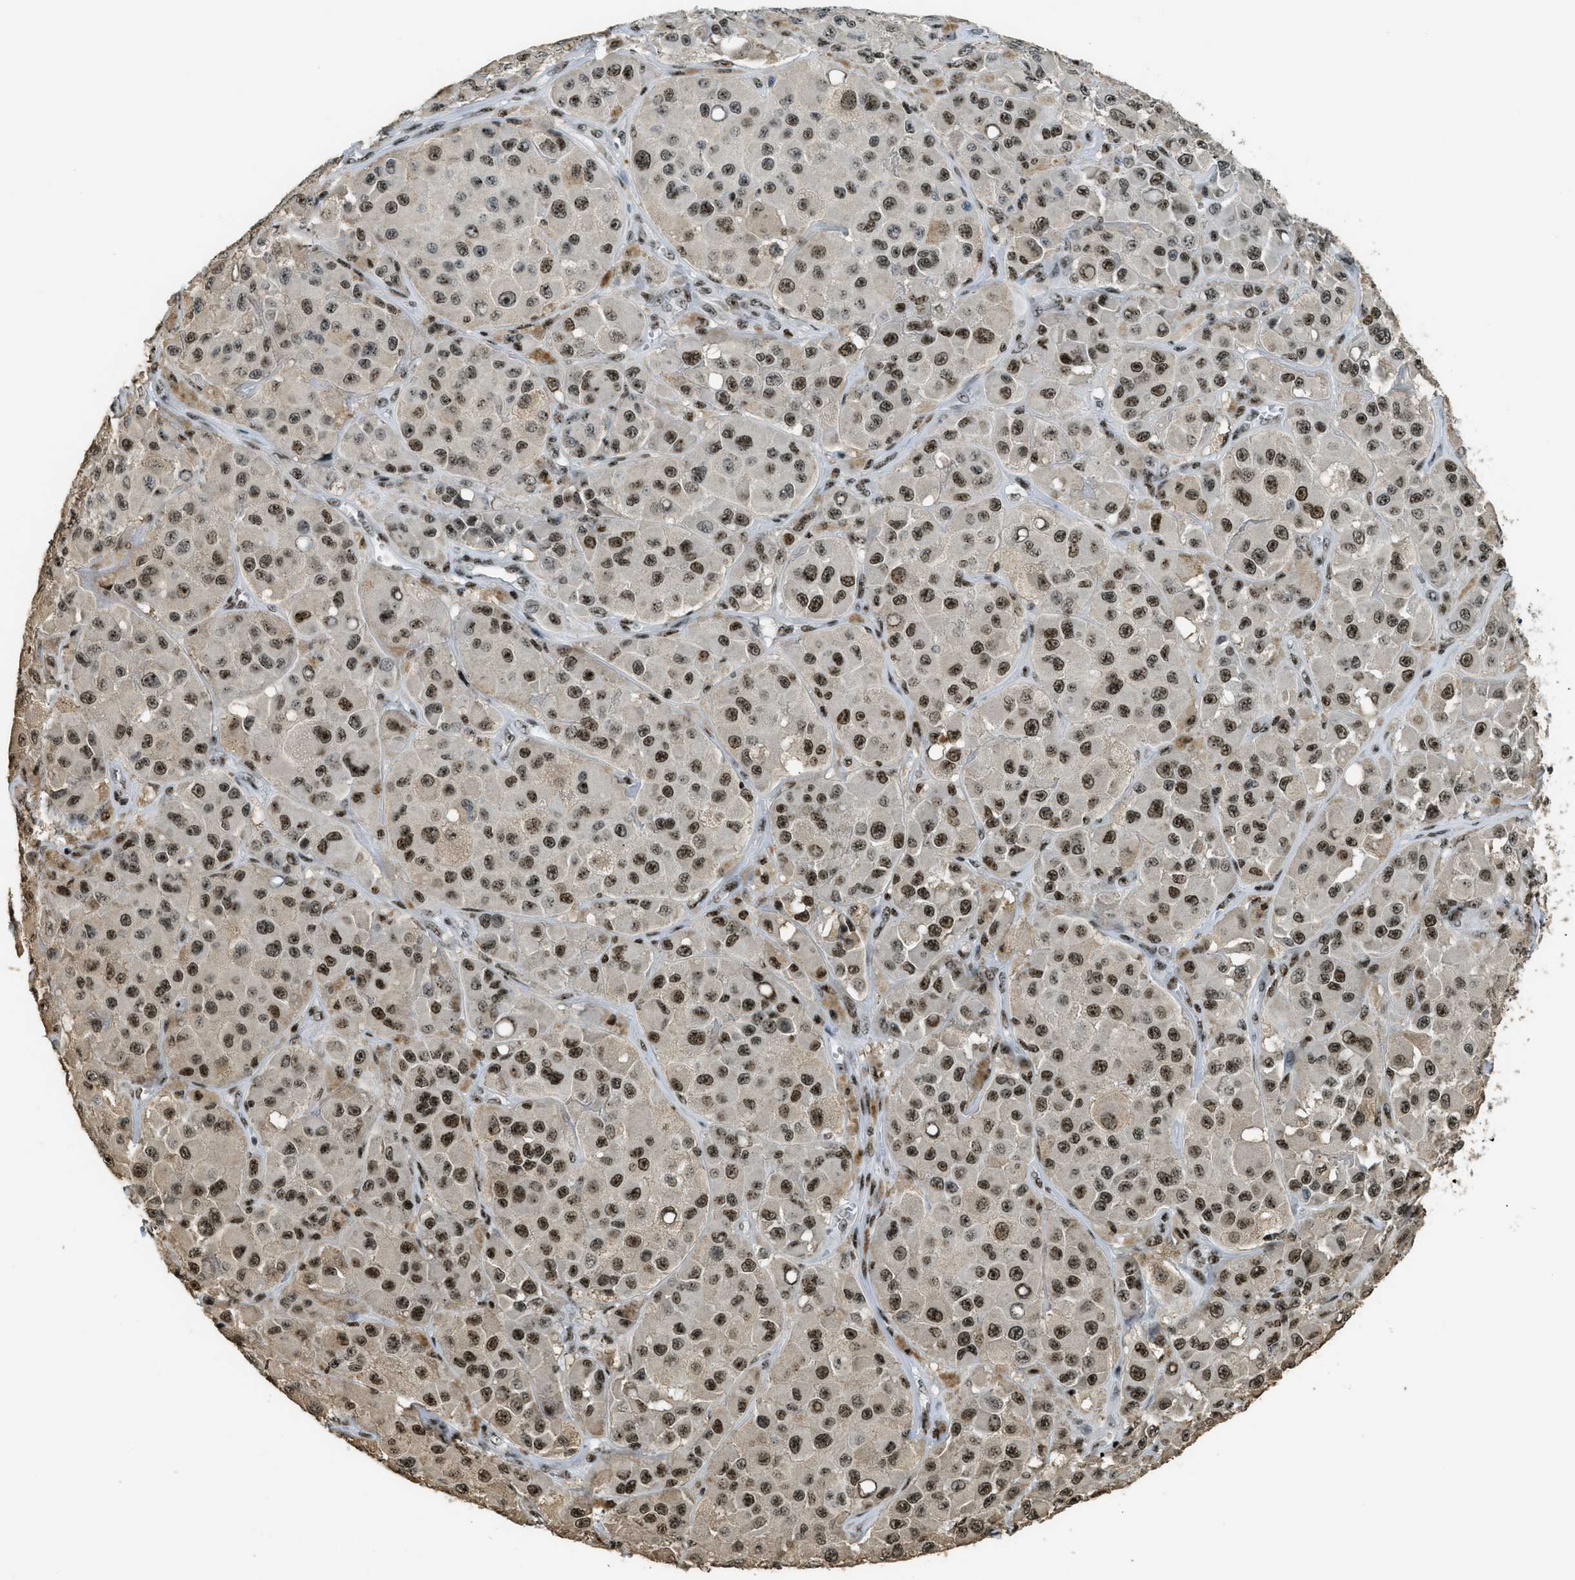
{"staining": {"intensity": "strong", "quantity": ">75%", "location": "nuclear"}, "tissue": "melanoma", "cell_type": "Tumor cells", "image_type": "cancer", "snomed": [{"axis": "morphology", "description": "Malignant melanoma, NOS"}, {"axis": "topography", "description": "Skin"}], "caption": "Malignant melanoma stained for a protein exhibits strong nuclear positivity in tumor cells.", "gene": "SP100", "patient": {"sex": "male", "age": 84}}